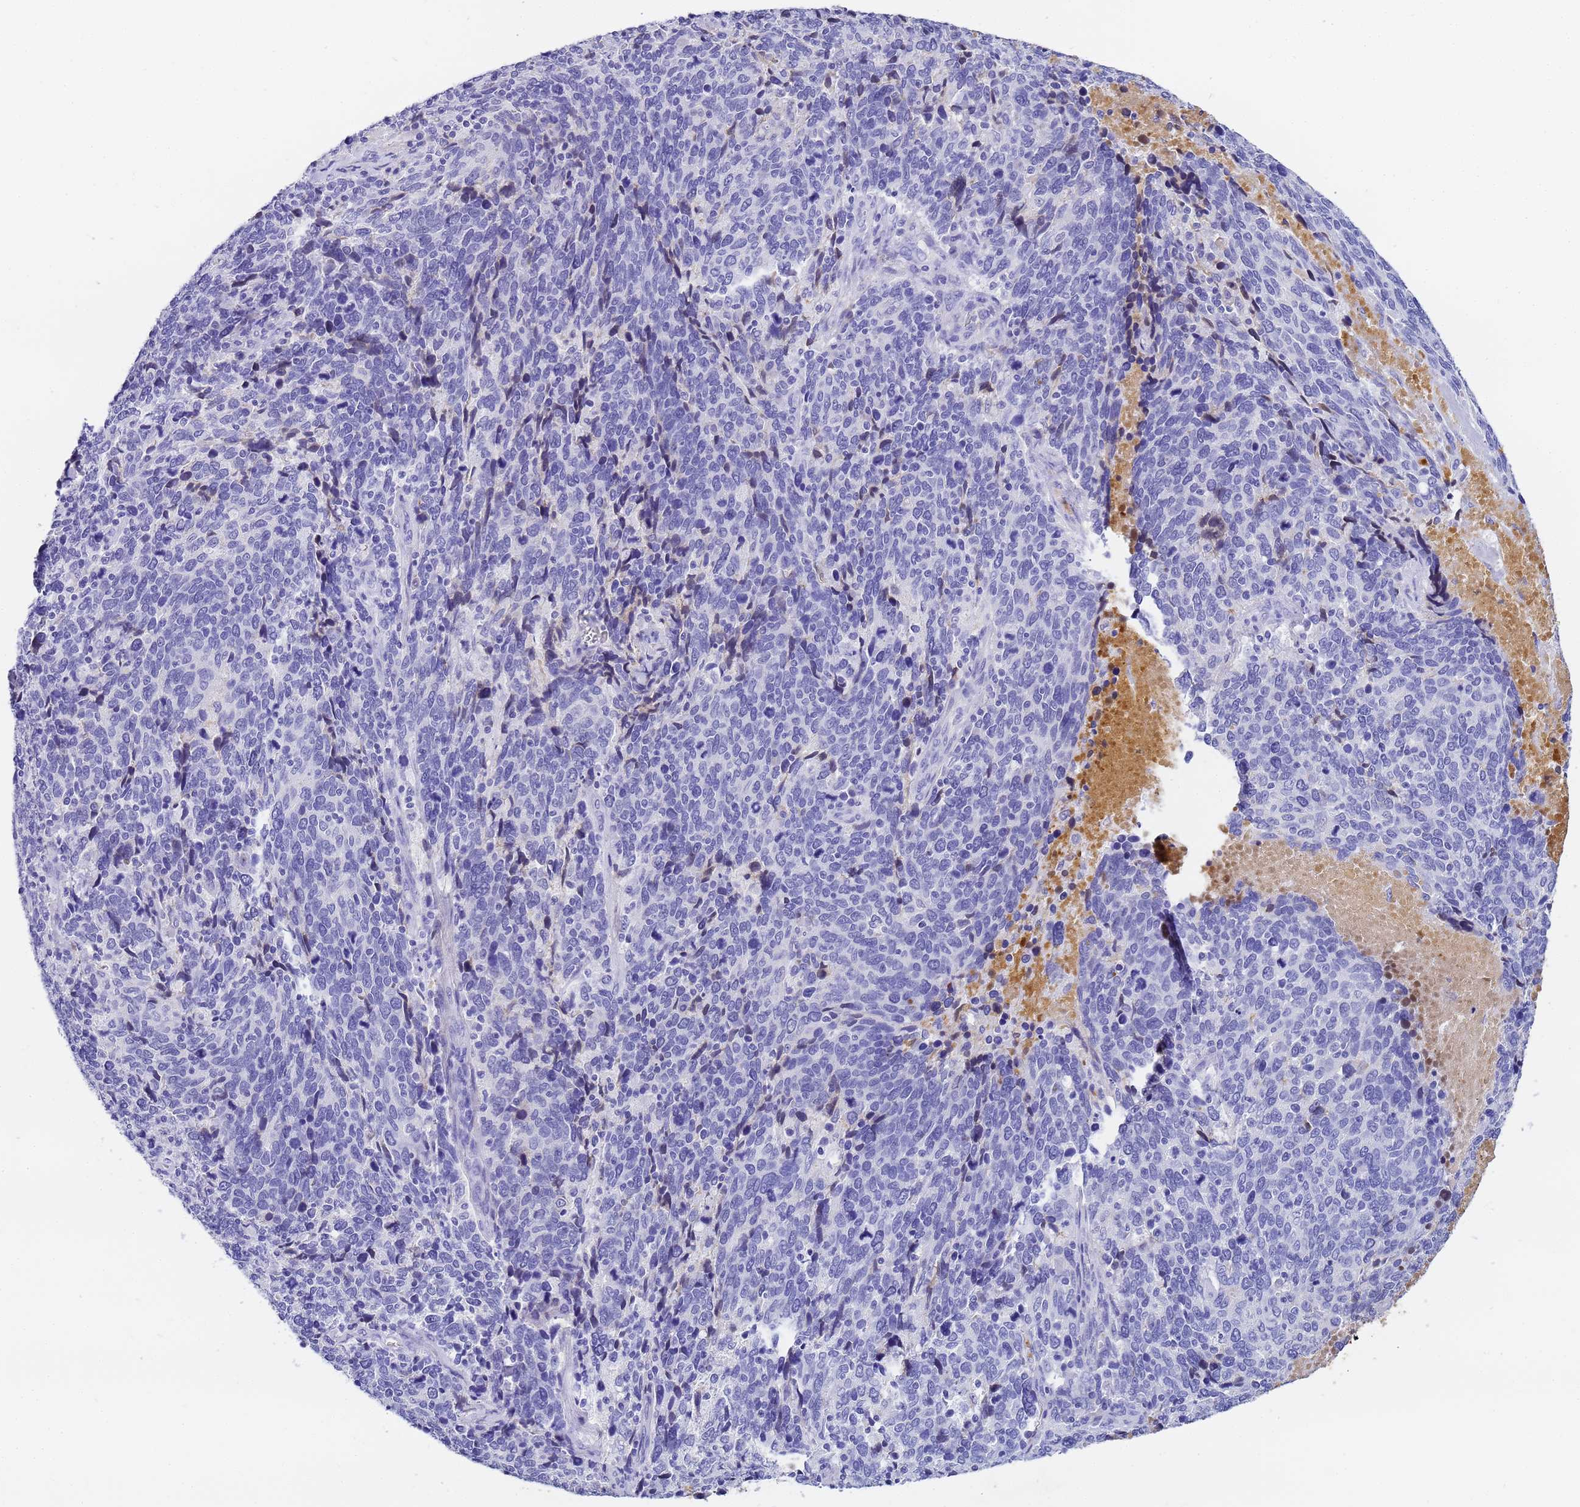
{"staining": {"intensity": "negative", "quantity": "none", "location": "none"}, "tissue": "cervical cancer", "cell_type": "Tumor cells", "image_type": "cancer", "snomed": [{"axis": "morphology", "description": "Squamous cell carcinoma, NOS"}, {"axis": "topography", "description": "Cervix"}], "caption": "Immunohistochemistry of squamous cell carcinoma (cervical) shows no expression in tumor cells.", "gene": "CFHR2", "patient": {"sex": "female", "age": 41}}